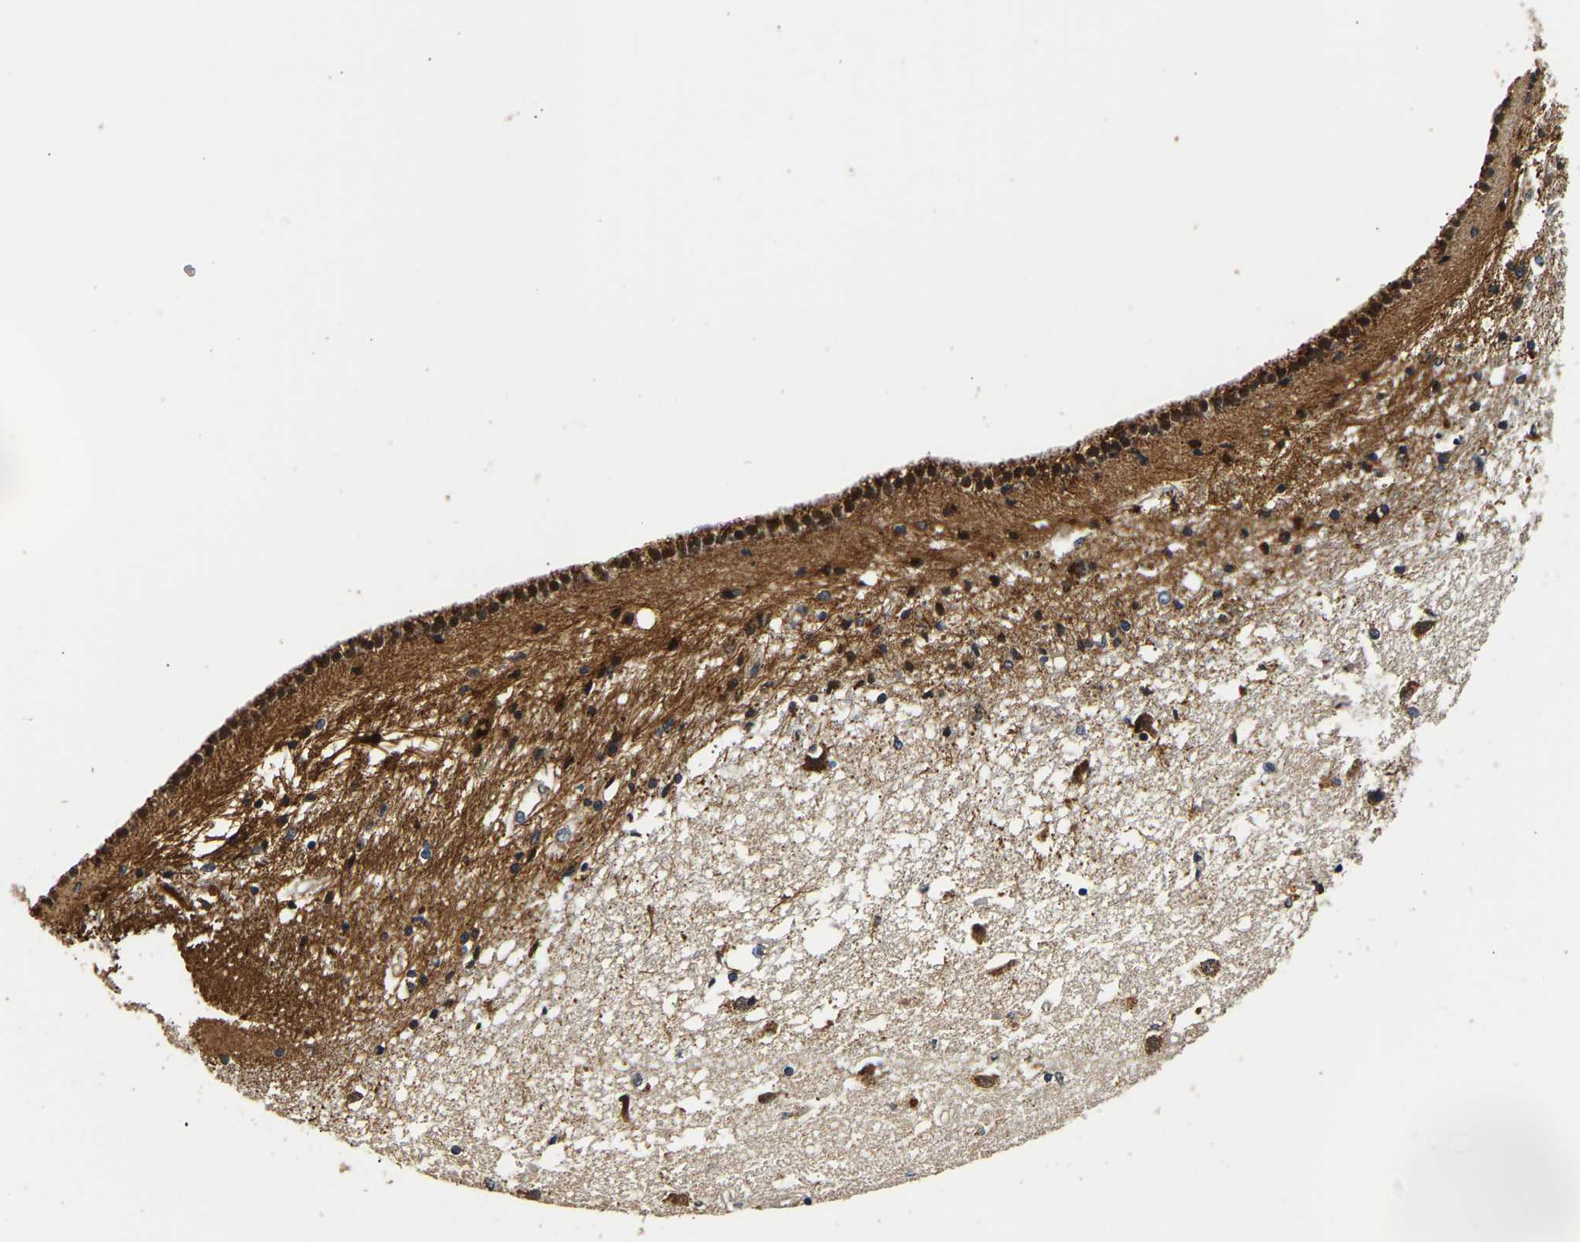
{"staining": {"intensity": "strong", "quantity": "25%-75%", "location": "cytoplasmic/membranous"}, "tissue": "caudate", "cell_type": "Glial cells", "image_type": "normal", "snomed": [{"axis": "morphology", "description": "Normal tissue, NOS"}, {"axis": "topography", "description": "Lateral ventricle wall"}], "caption": "Immunohistochemistry (IHC) histopathology image of benign human caudate stained for a protein (brown), which reveals high levels of strong cytoplasmic/membranous staining in about 25%-75% of glial cells.", "gene": "SMU1", "patient": {"sex": "male", "age": 45}}